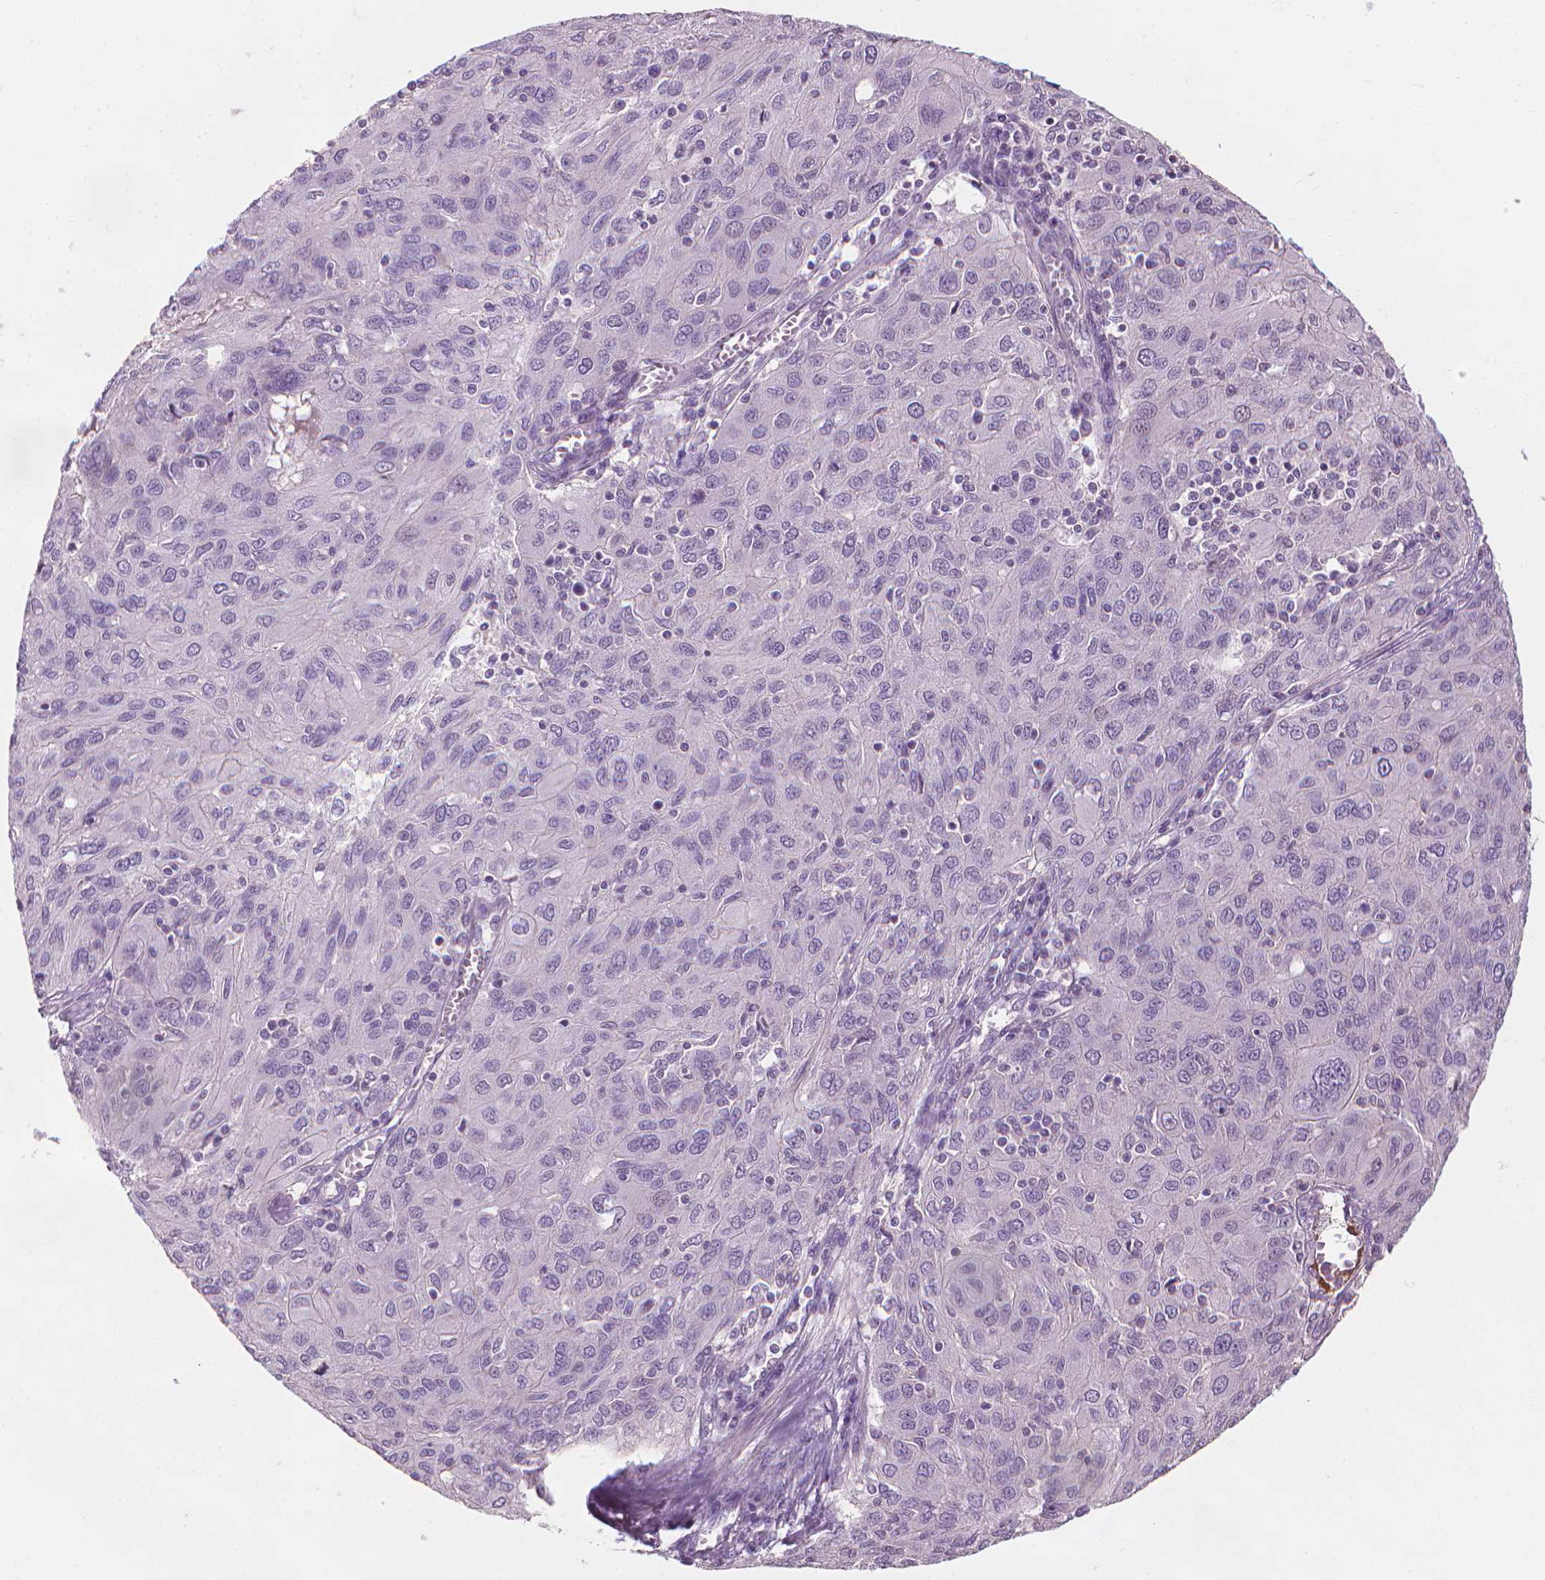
{"staining": {"intensity": "negative", "quantity": "none", "location": "none"}, "tissue": "ovarian cancer", "cell_type": "Tumor cells", "image_type": "cancer", "snomed": [{"axis": "morphology", "description": "Carcinoma, endometroid"}, {"axis": "topography", "description": "Ovary"}], "caption": "Image shows no protein positivity in tumor cells of ovarian cancer (endometroid carcinoma) tissue.", "gene": "SAXO2", "patient": {"sex": "female", "age": 50}}